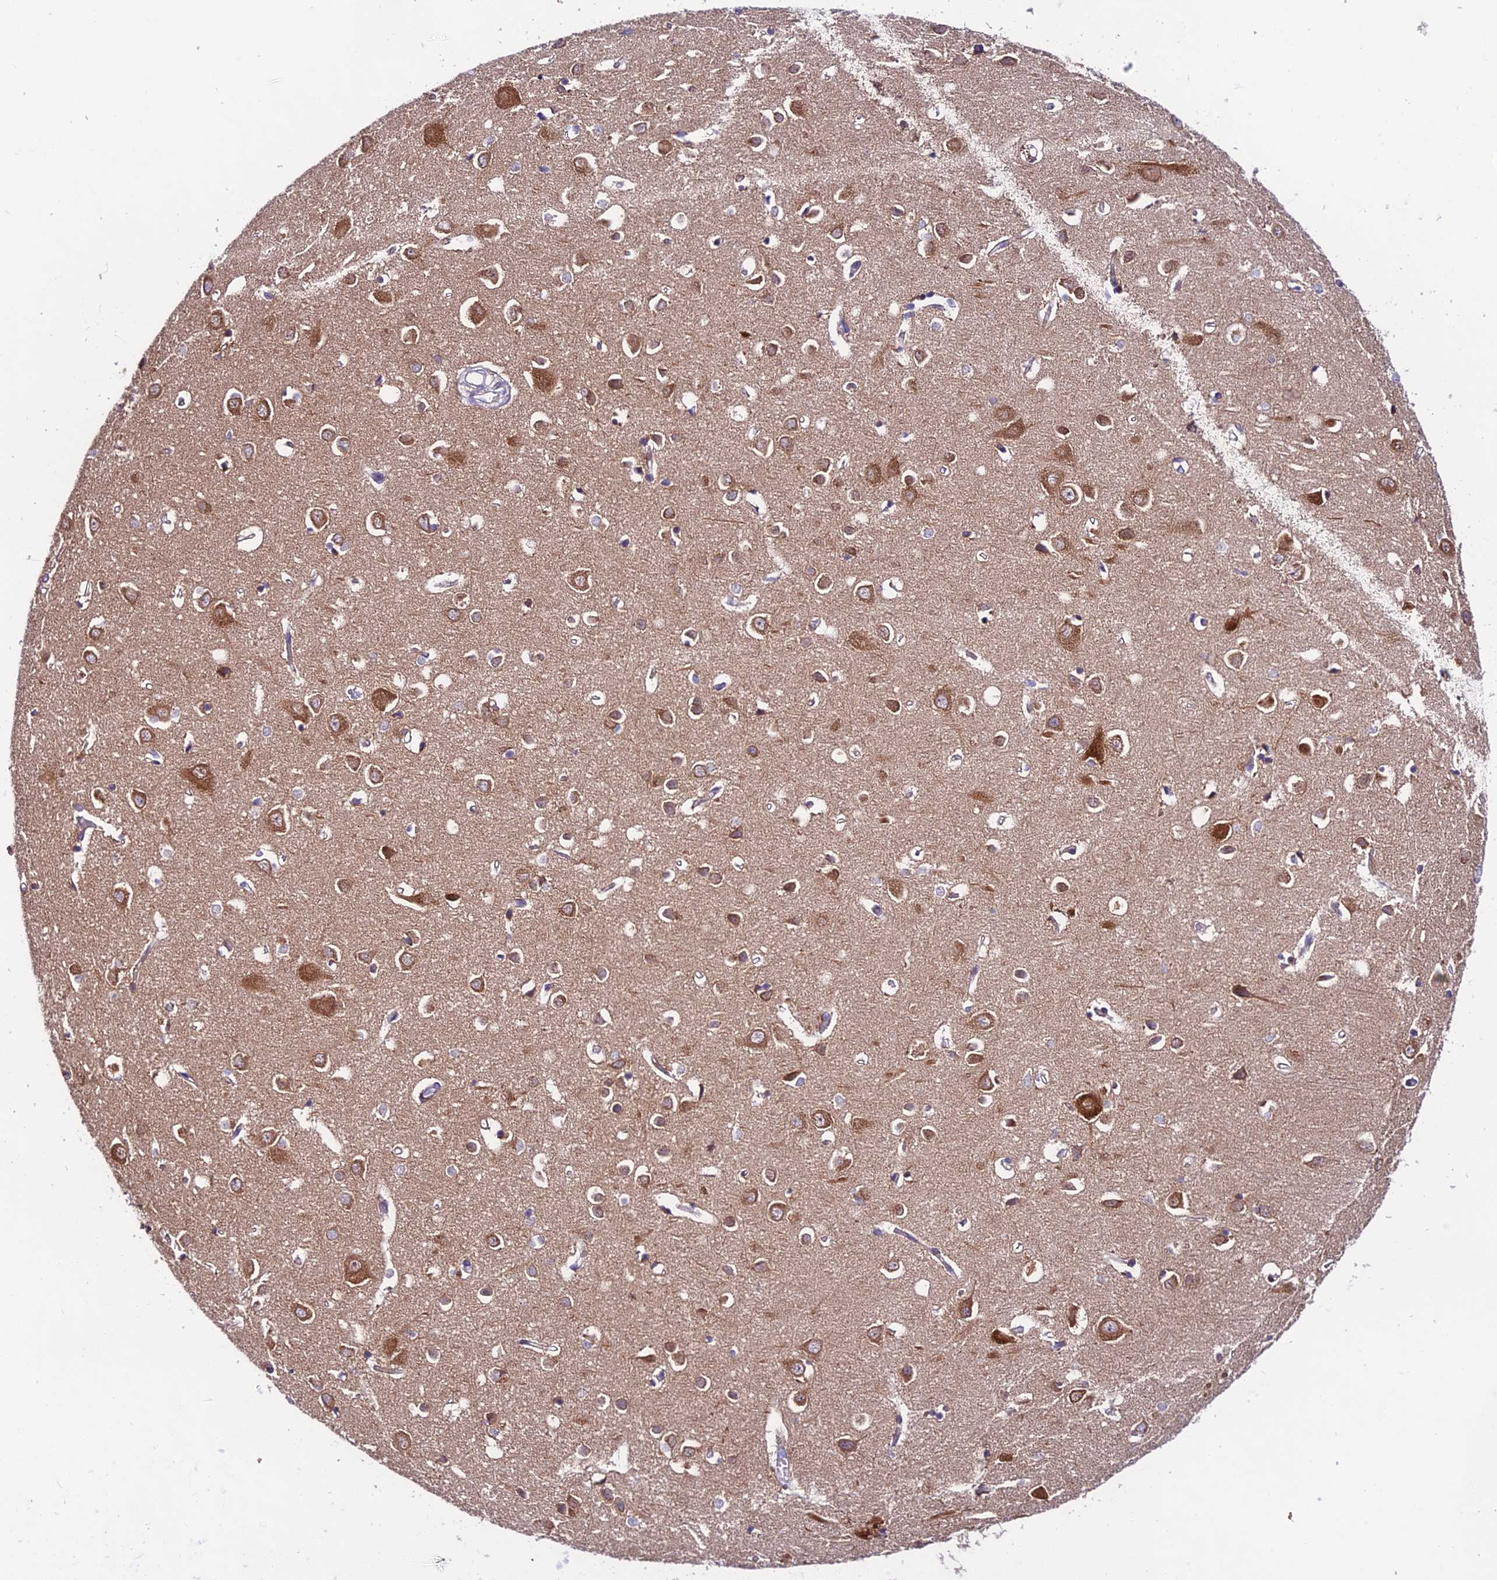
{"staining": {"intensity": "negative", "quantity": "none", "location": "none"}, "tissue": "cerebral cortex", "cell_type": "Endothelial cells", "image_type": "normal", "snomed": [{"axis": "morphology", "description": "Normal tissue, NOS"}, {"axis": "topography", "description": "Cerebral cortex"}], "caption": "Cerebral cortex stained for a protein using immunohistochemistry demonstrates no expression endothelial cells.", "gene": "LACTB2", "patient": {"sex": "female", "age": 64}}